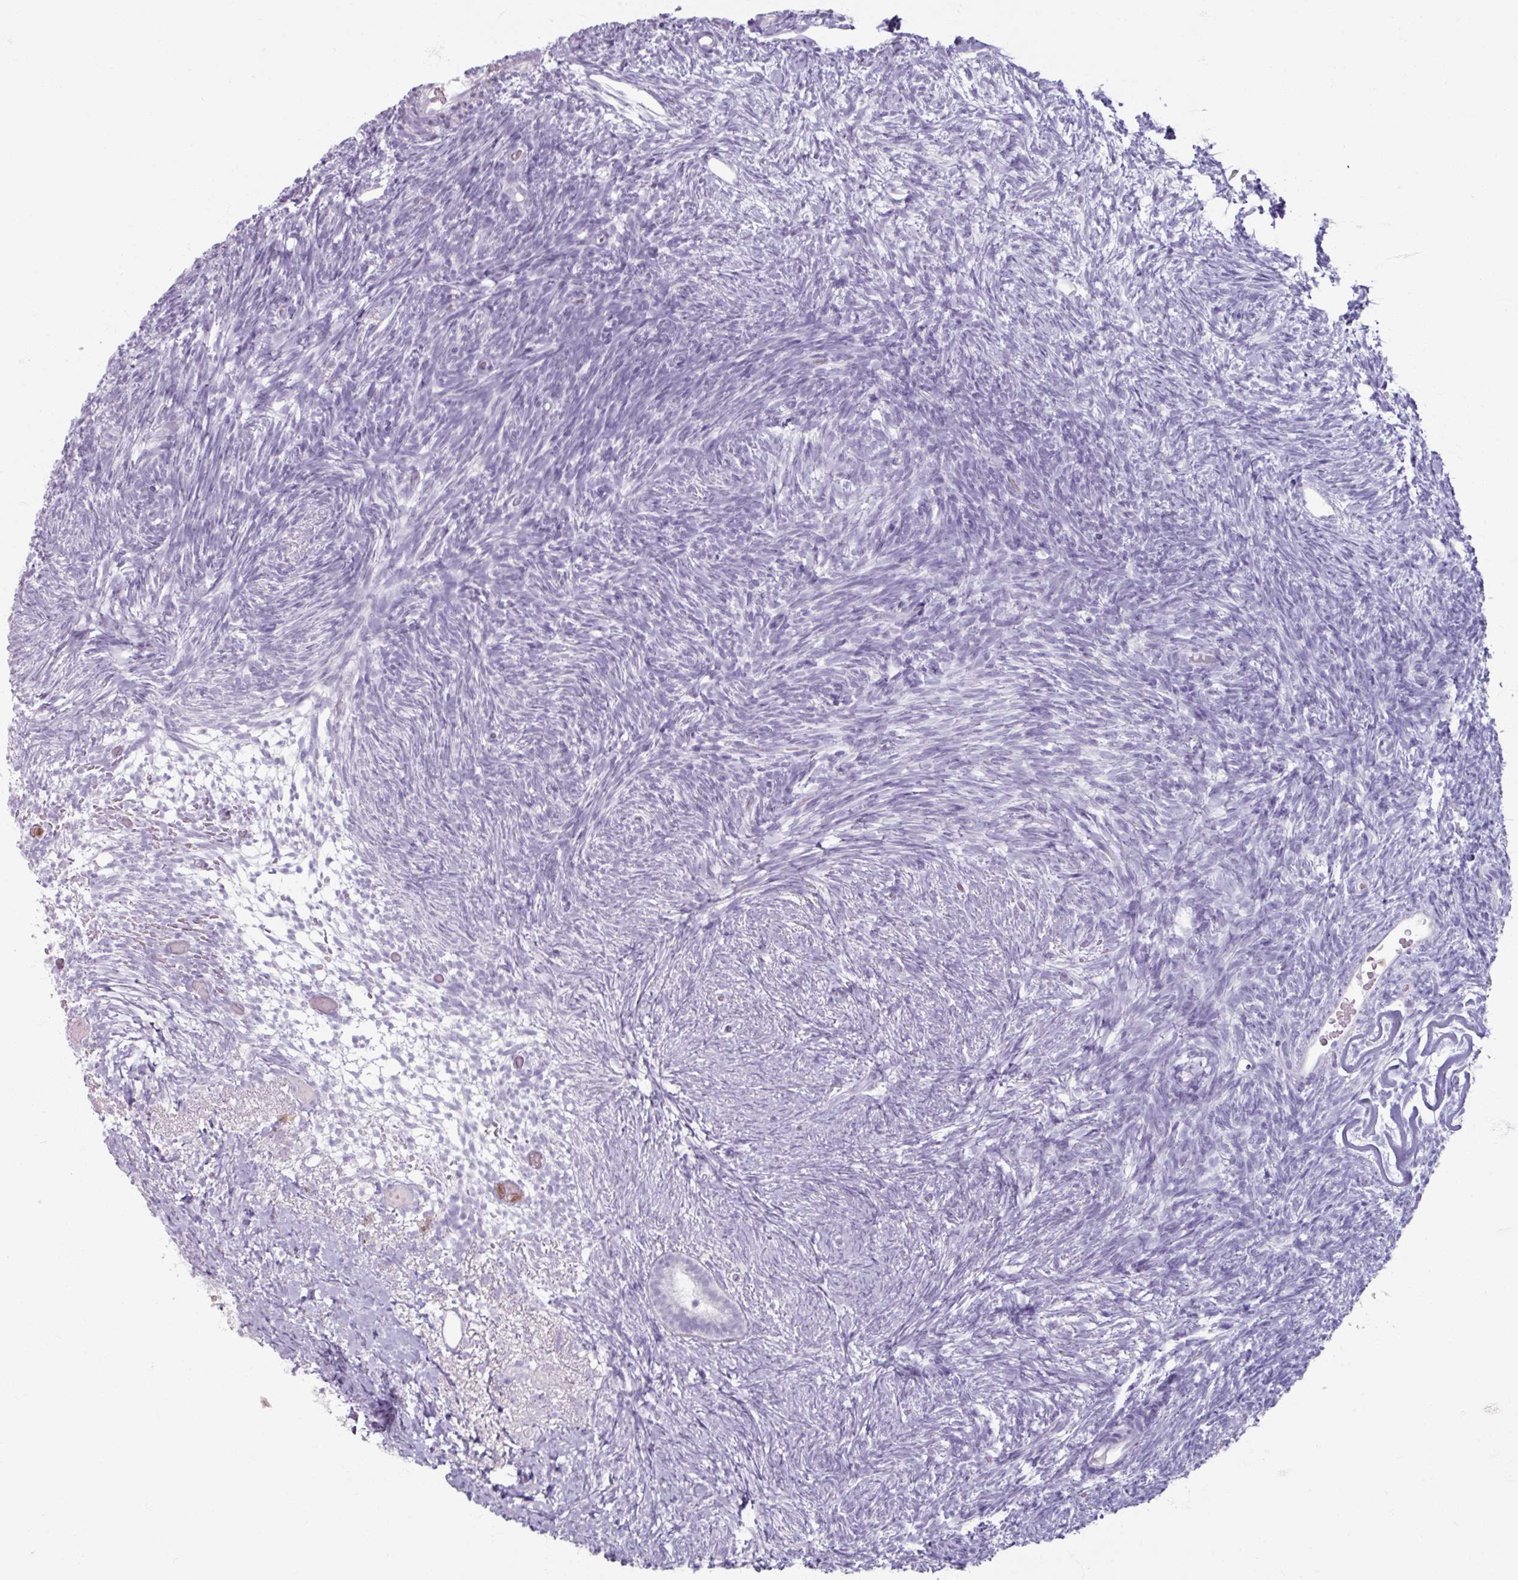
{"staining": {"intensity": "negative", "quantity": "none", "location": "none"}, "tissue": "ovary", "cell_type": "Follicle cells", "image_type": "normal", "snomed": [{"axis": "morphology", "description": "Normal tissue, NOS"}, {"axis": "topography", "description": "Ovary"}], "caption": "The histopathology image shows no significant expression in follicle cells of ovary. (IHC, brightfield microscopy, high magnification).", "gene": "ARG1", "patient": {"sex": "female", "age": 39}}